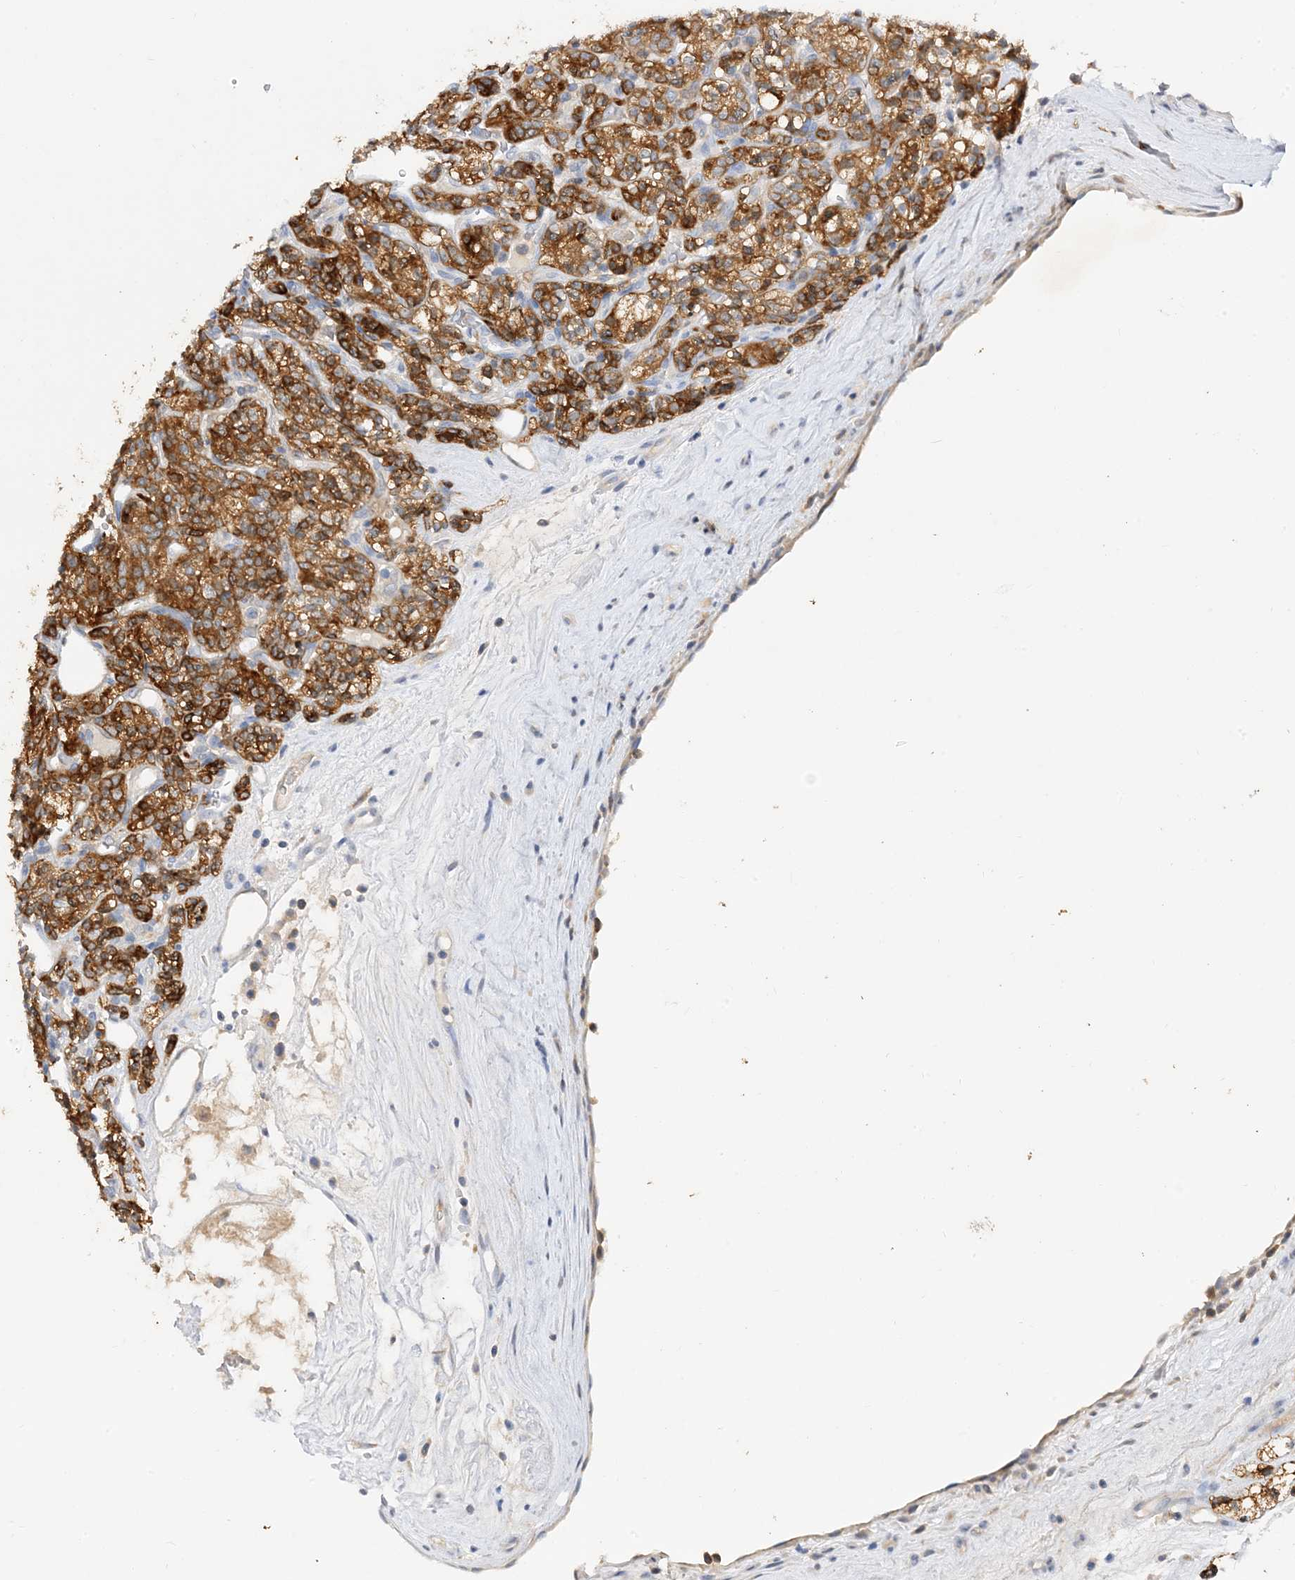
{"staining": {"intensity": "strong", "quantity": ">75%", "location": "cytoplasmic/membranous"}, "tissue": "renal cancer", "cell_type": "Tumor cells", "image_type": "cancer", "snomed": [{"axis": "morphology", "description": "Adenocarcinoma, NOS"}, {"axis": "topography", "description": "Kidney"}], "caption": "Protein staining of adenocarcinoma (renal) tissue displays strong cytoplasmic/membranous staining in approximately >75% of tumor cells.", "gene": "ARV1", "patient": {"sex": "male", "age": 77}}